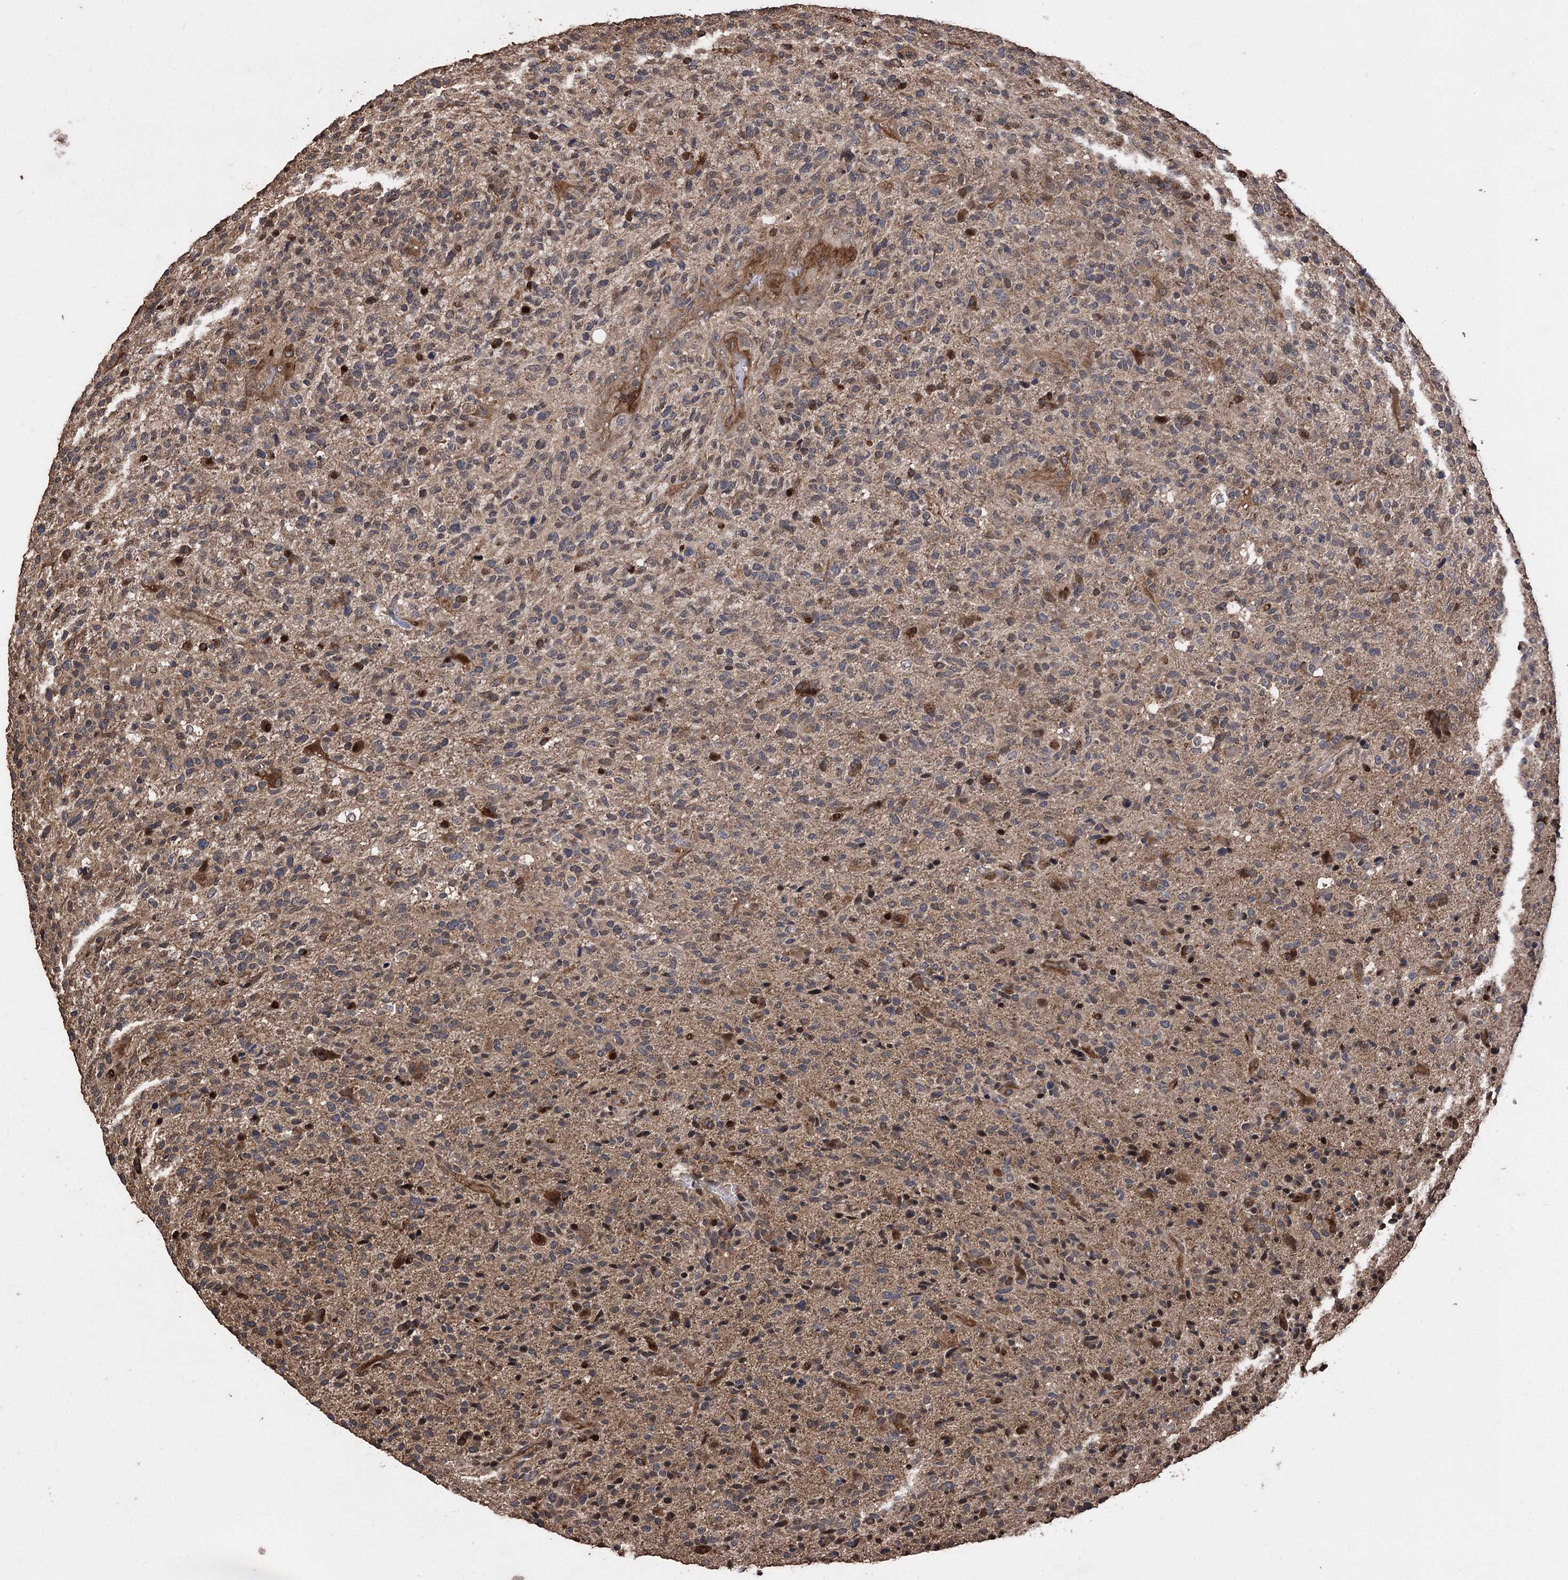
{"staining": {"intensity": "moderate", "quantity": "<25%", "location": "cytoplasmic/membranous"}, "tissue": "glioma", "cell_type": "Tumor cells", "image_type": "cancer", "snomed": [{"axis": "morphology", "description": "Glioma, malignant, High grade"}, {"axis": "topography", "description": "Brain"}], "caption": "DAB (3,3'-diaminobenzidine) immunohistochemical staining of glioma displays moderate cytoplasmic/membranous protein positivity in about <25% of tumor cells.", "gene": "RASSF3", "patient": {"sex": "male", "age": 72}}